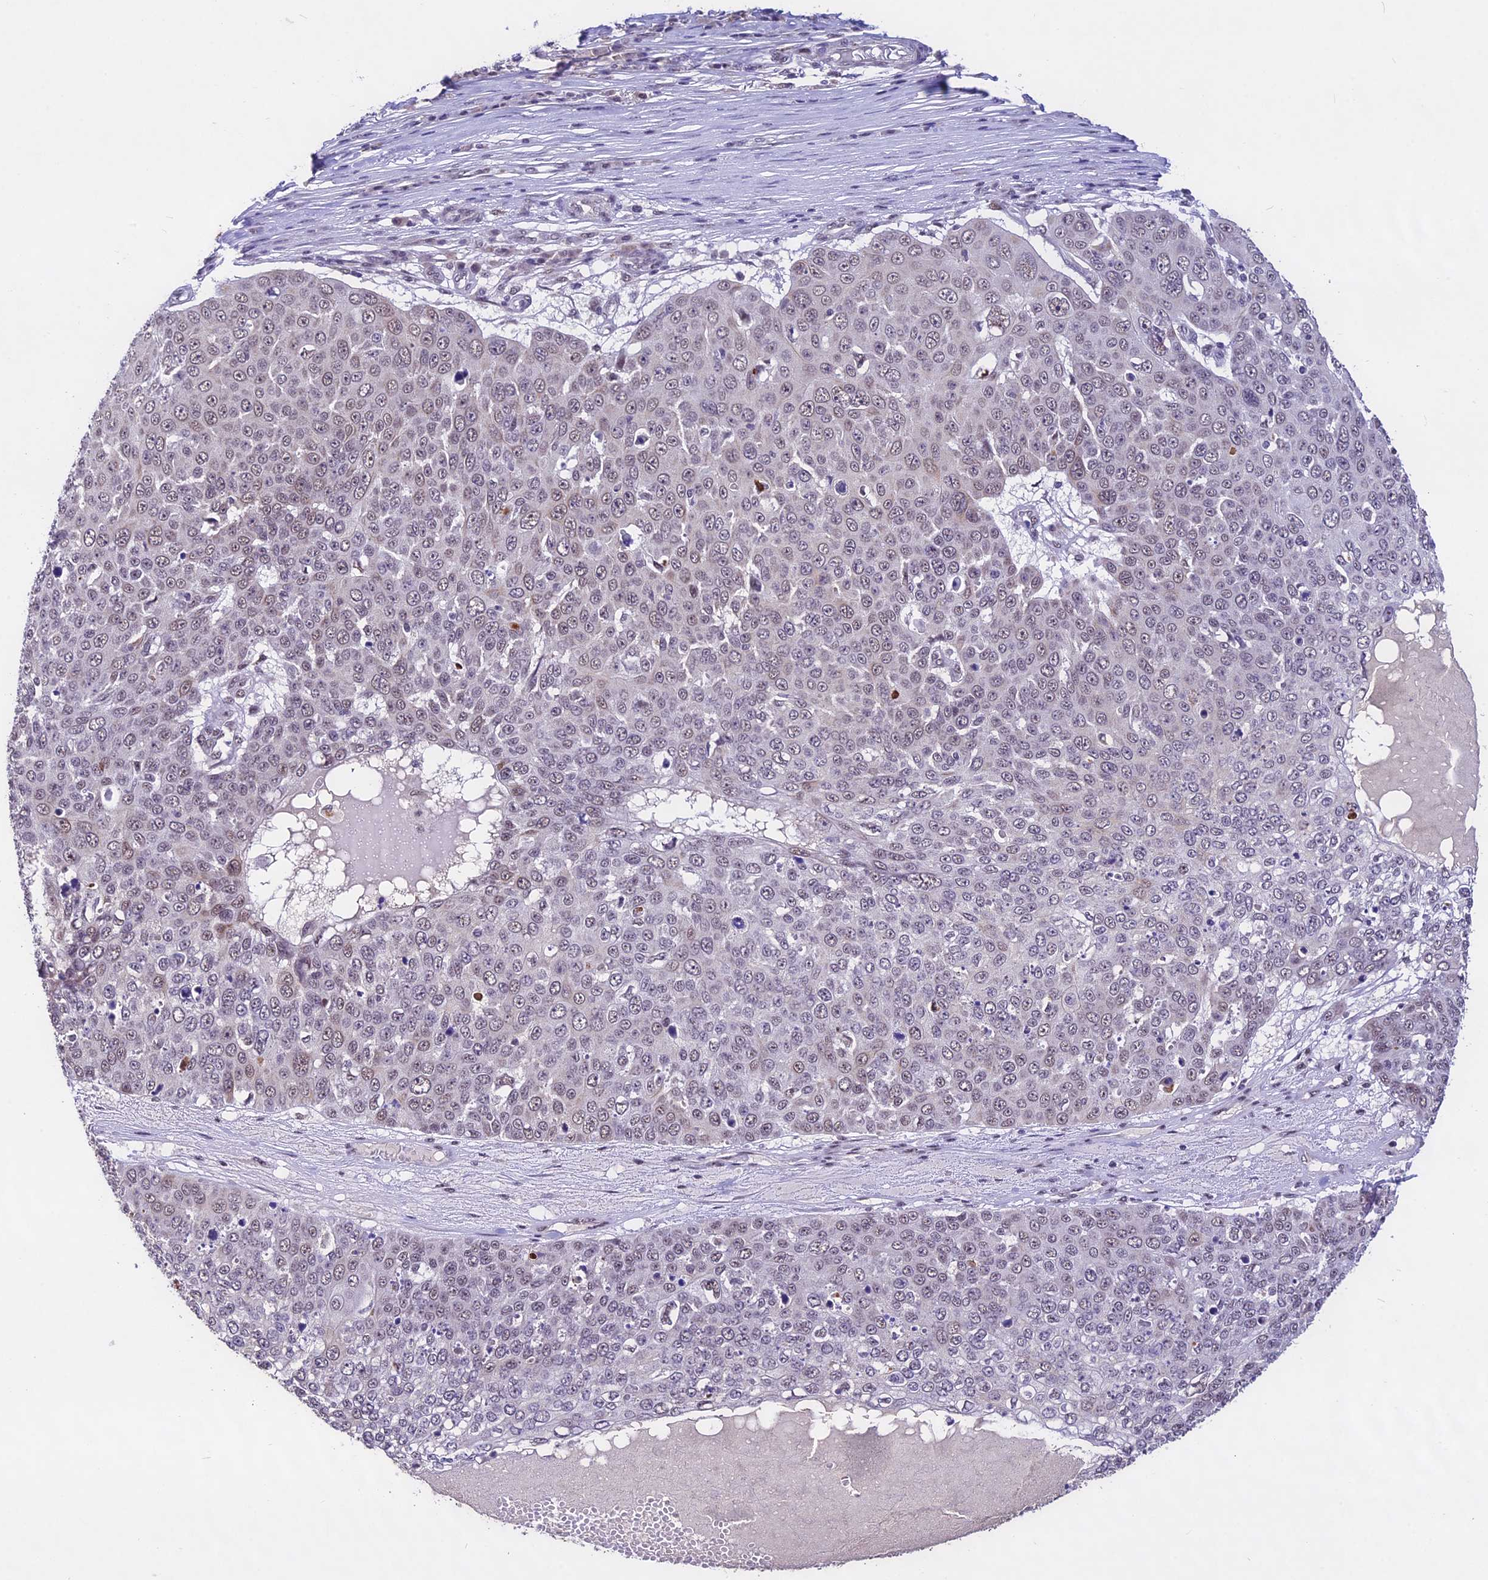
{"staining": {"intensity": "weak", "quantity": "25%-75%", "location": "nuclear"}, "tissue": "skin cancer", "cell_type": "Tumor cells", "image_type": "cancer", "snomed": [{"axis": "morphology", "description": "Squamous cell carcinoma, NOS"}, {"axis": "topography", "description": "Skin"}], "caption": "Immunohistochemical staining of skin cancer (squamous cell carcinoma) displays low levels of weak nuclear protein positivity in about 25%-75% of tumor cells.", "gene": "CARS2", "patient": {"sex": "male", "age": 71}}